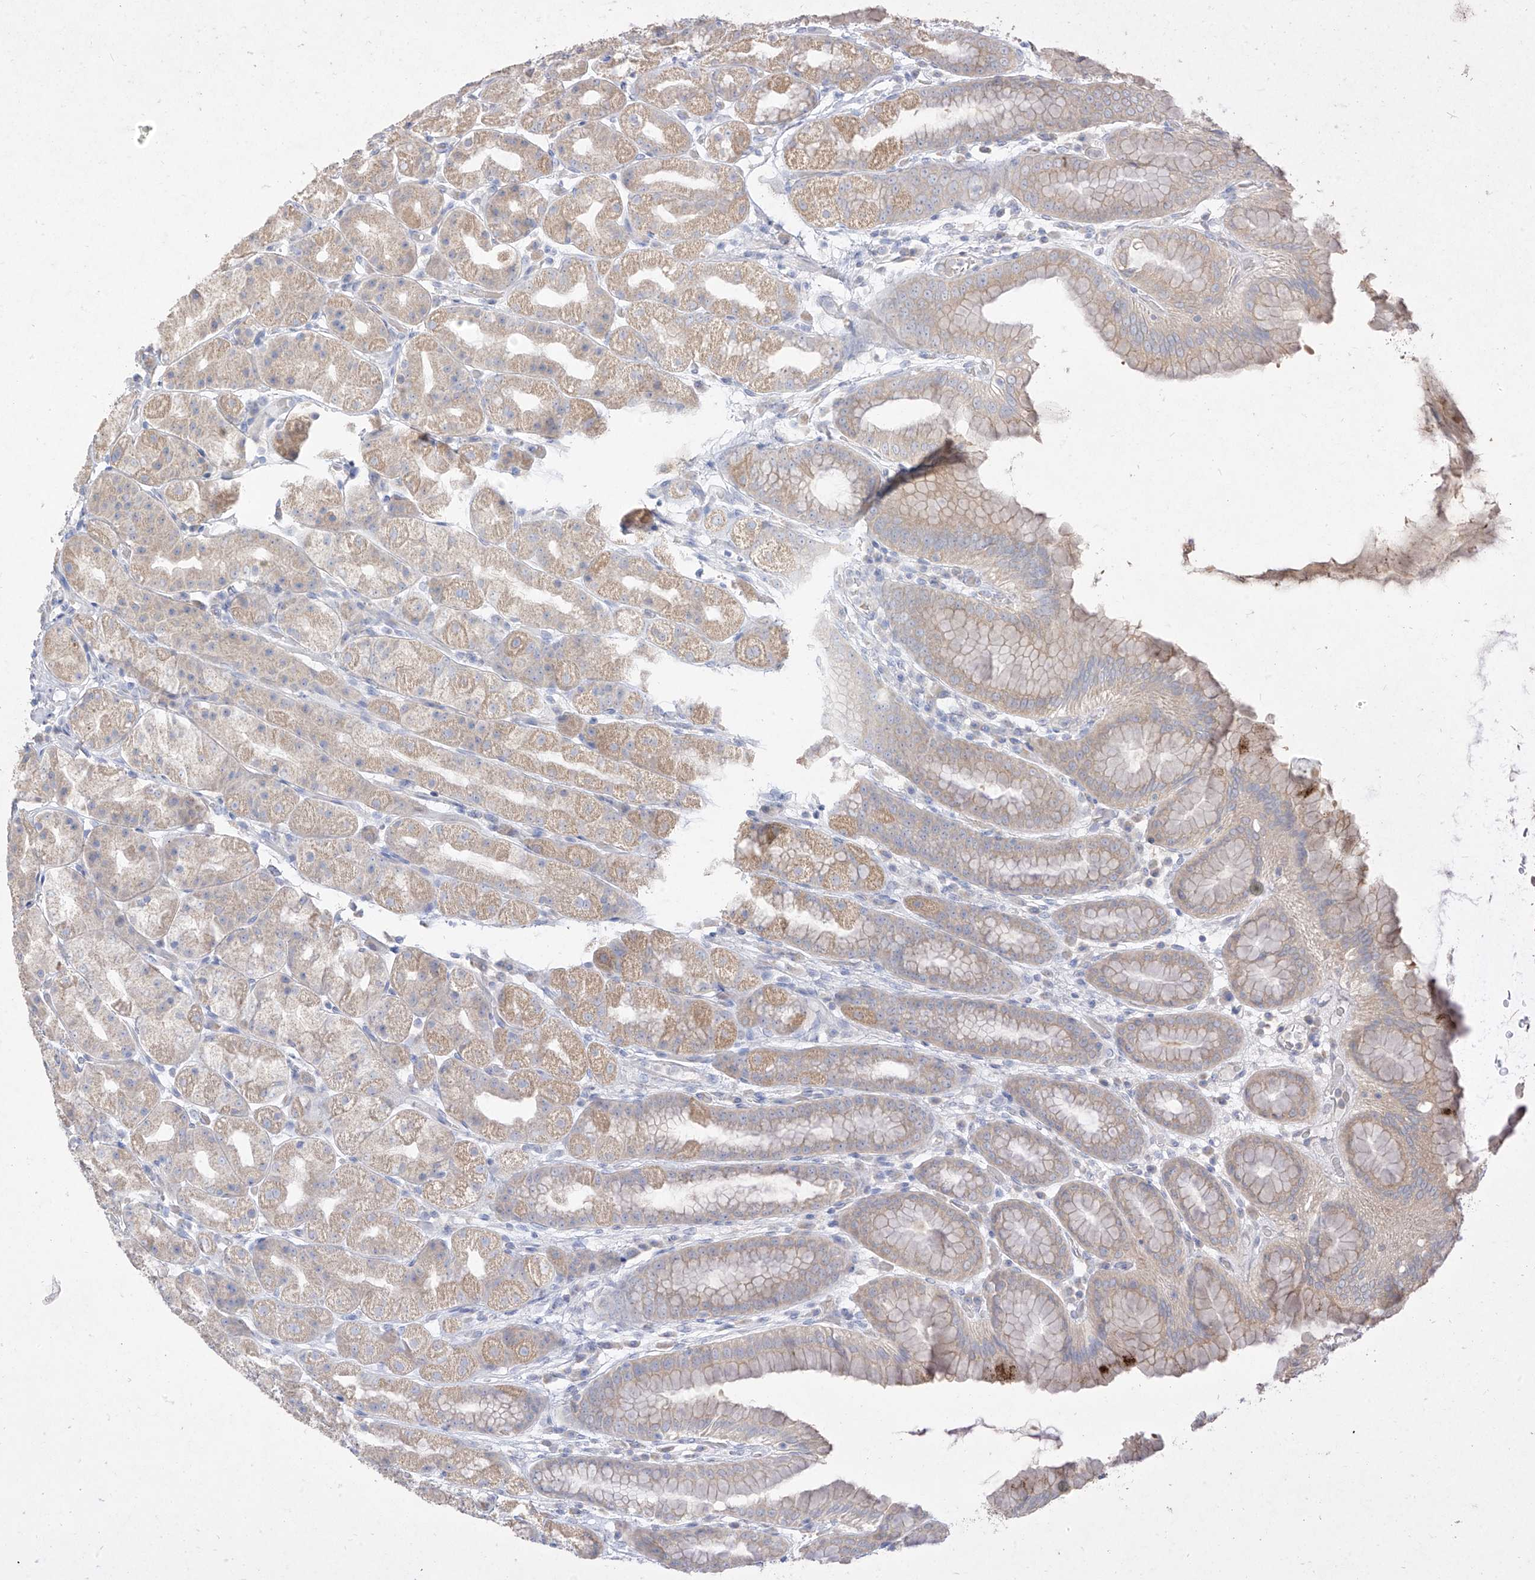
{"staining": {"intensity": "weak", "quantity": "25%-75%", "location": "cytoplasmic/membranous"}, "tissue": "stomach", "cell_type": "Glandular cells", "image_type": "normal", "snomed": [{"axis": "morphology", "description": "Normal tissue, NOS"}, {"axis": "topography", "description": "Stomach, upper"}], "caption": "Brown immunohistochemical staining in benign stomach reveals weak cytoplasmic/membranous staining in approximately 25%-75% of glandular cells. The staining is performed using DAB (3,3'-diaminobenzidine) brown chromogen to label protein expression. The nuclei are counter-stained blue using hematoxylin.", "gene": "ZZEF1", "patient": {"sex": "male", "age": 68}}